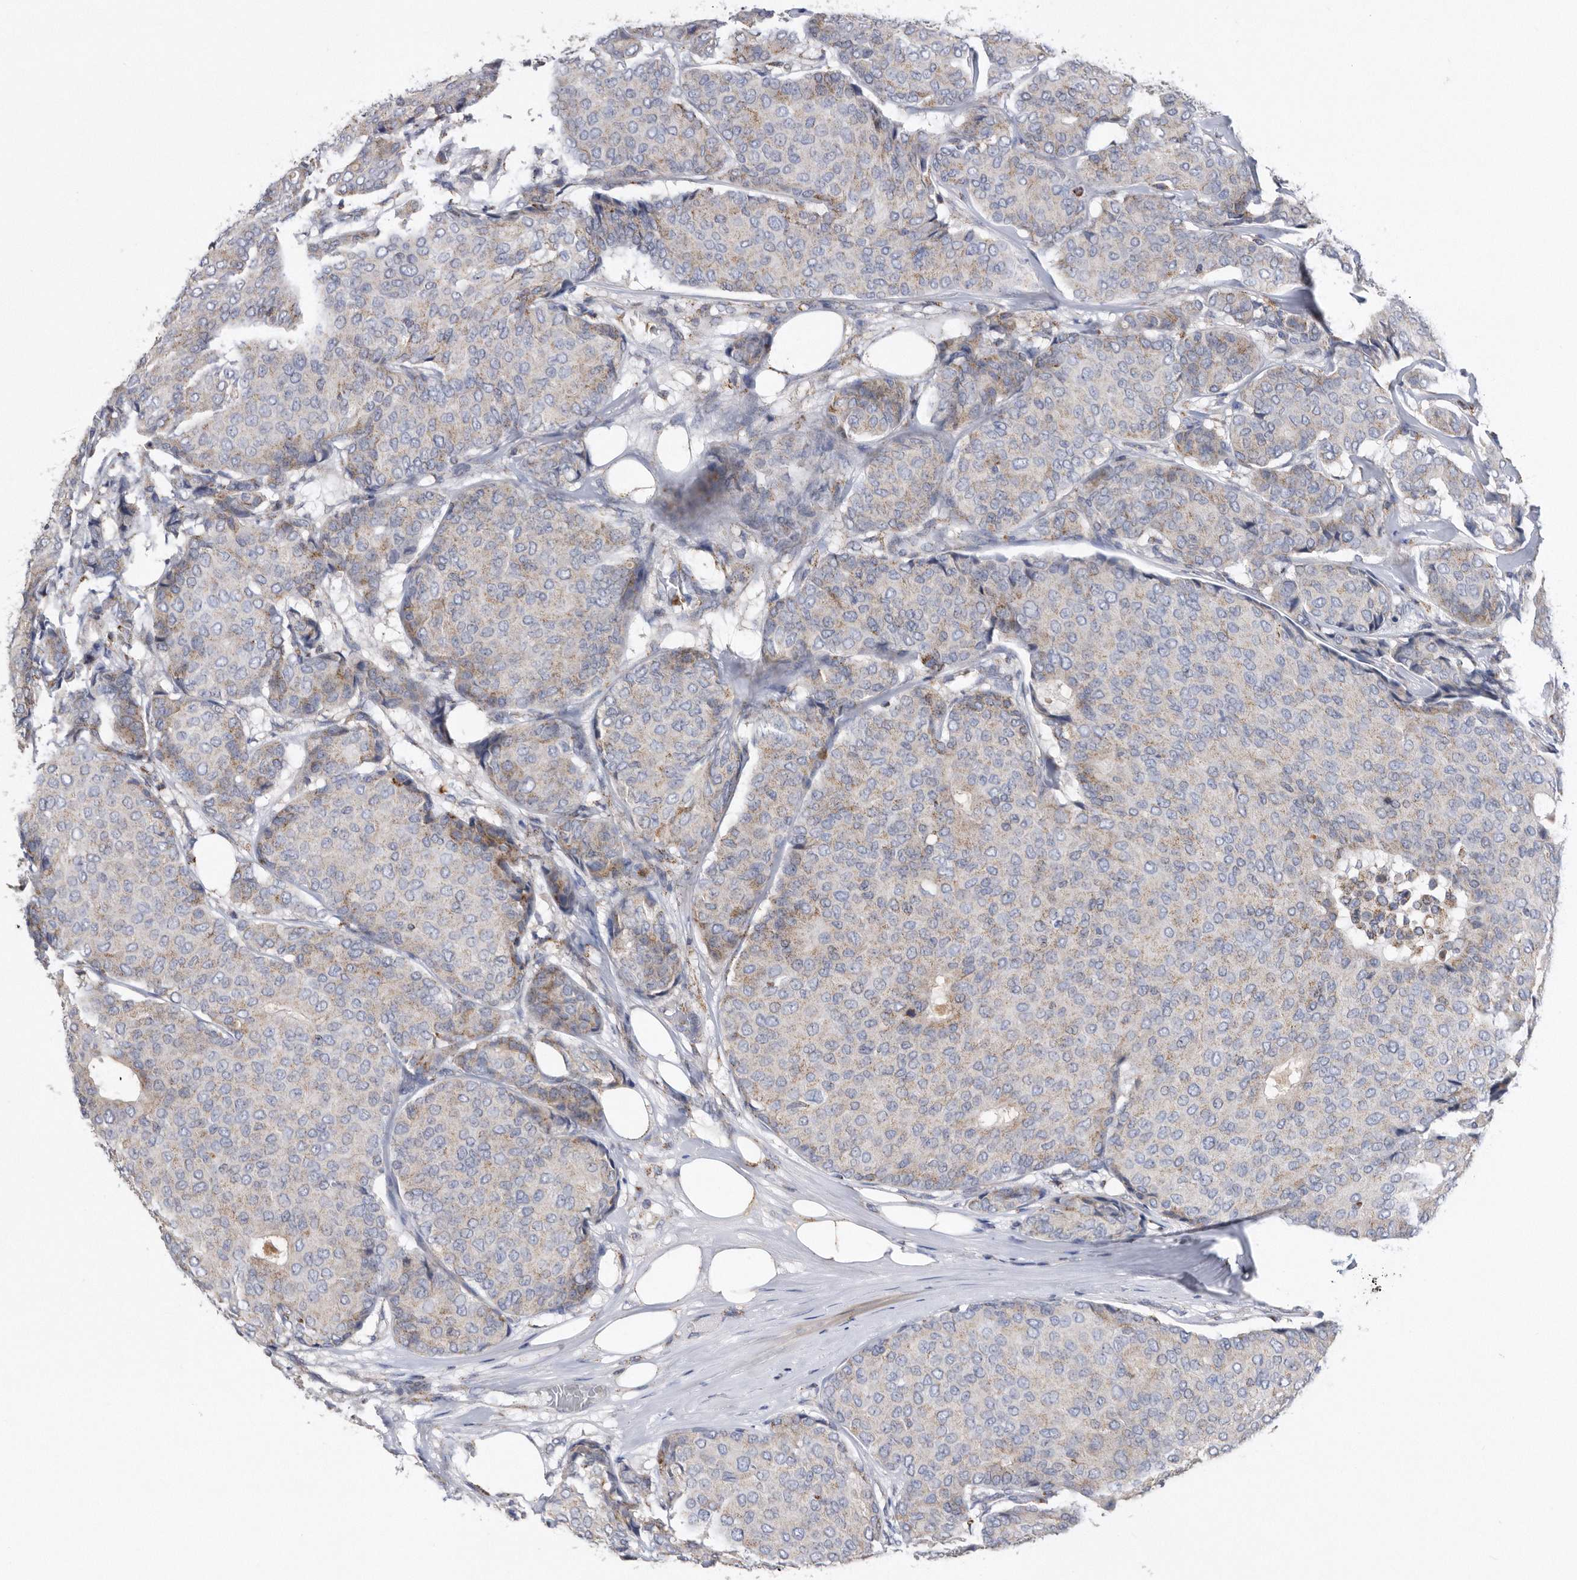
{"staining": {"intensity": "weak", "quantity": "25%-75%", "location": "cytoplasmic/membranous"}, "tissue": "breast cancer", "cell_type": "Tumor cells", "image_type": "cancer", "snomed": [{"axis": "morphology", "description": "Duct carcinoma"}, {"axis": "topography", "description": "Breast"}], "caption": "Human invasive ductal carcinoma (breast) stained with a protein marker demonstrates weak staining in tumor cells.", "gene": "CRISPLD2", "patient": {"sex": "female", "age": 75}}